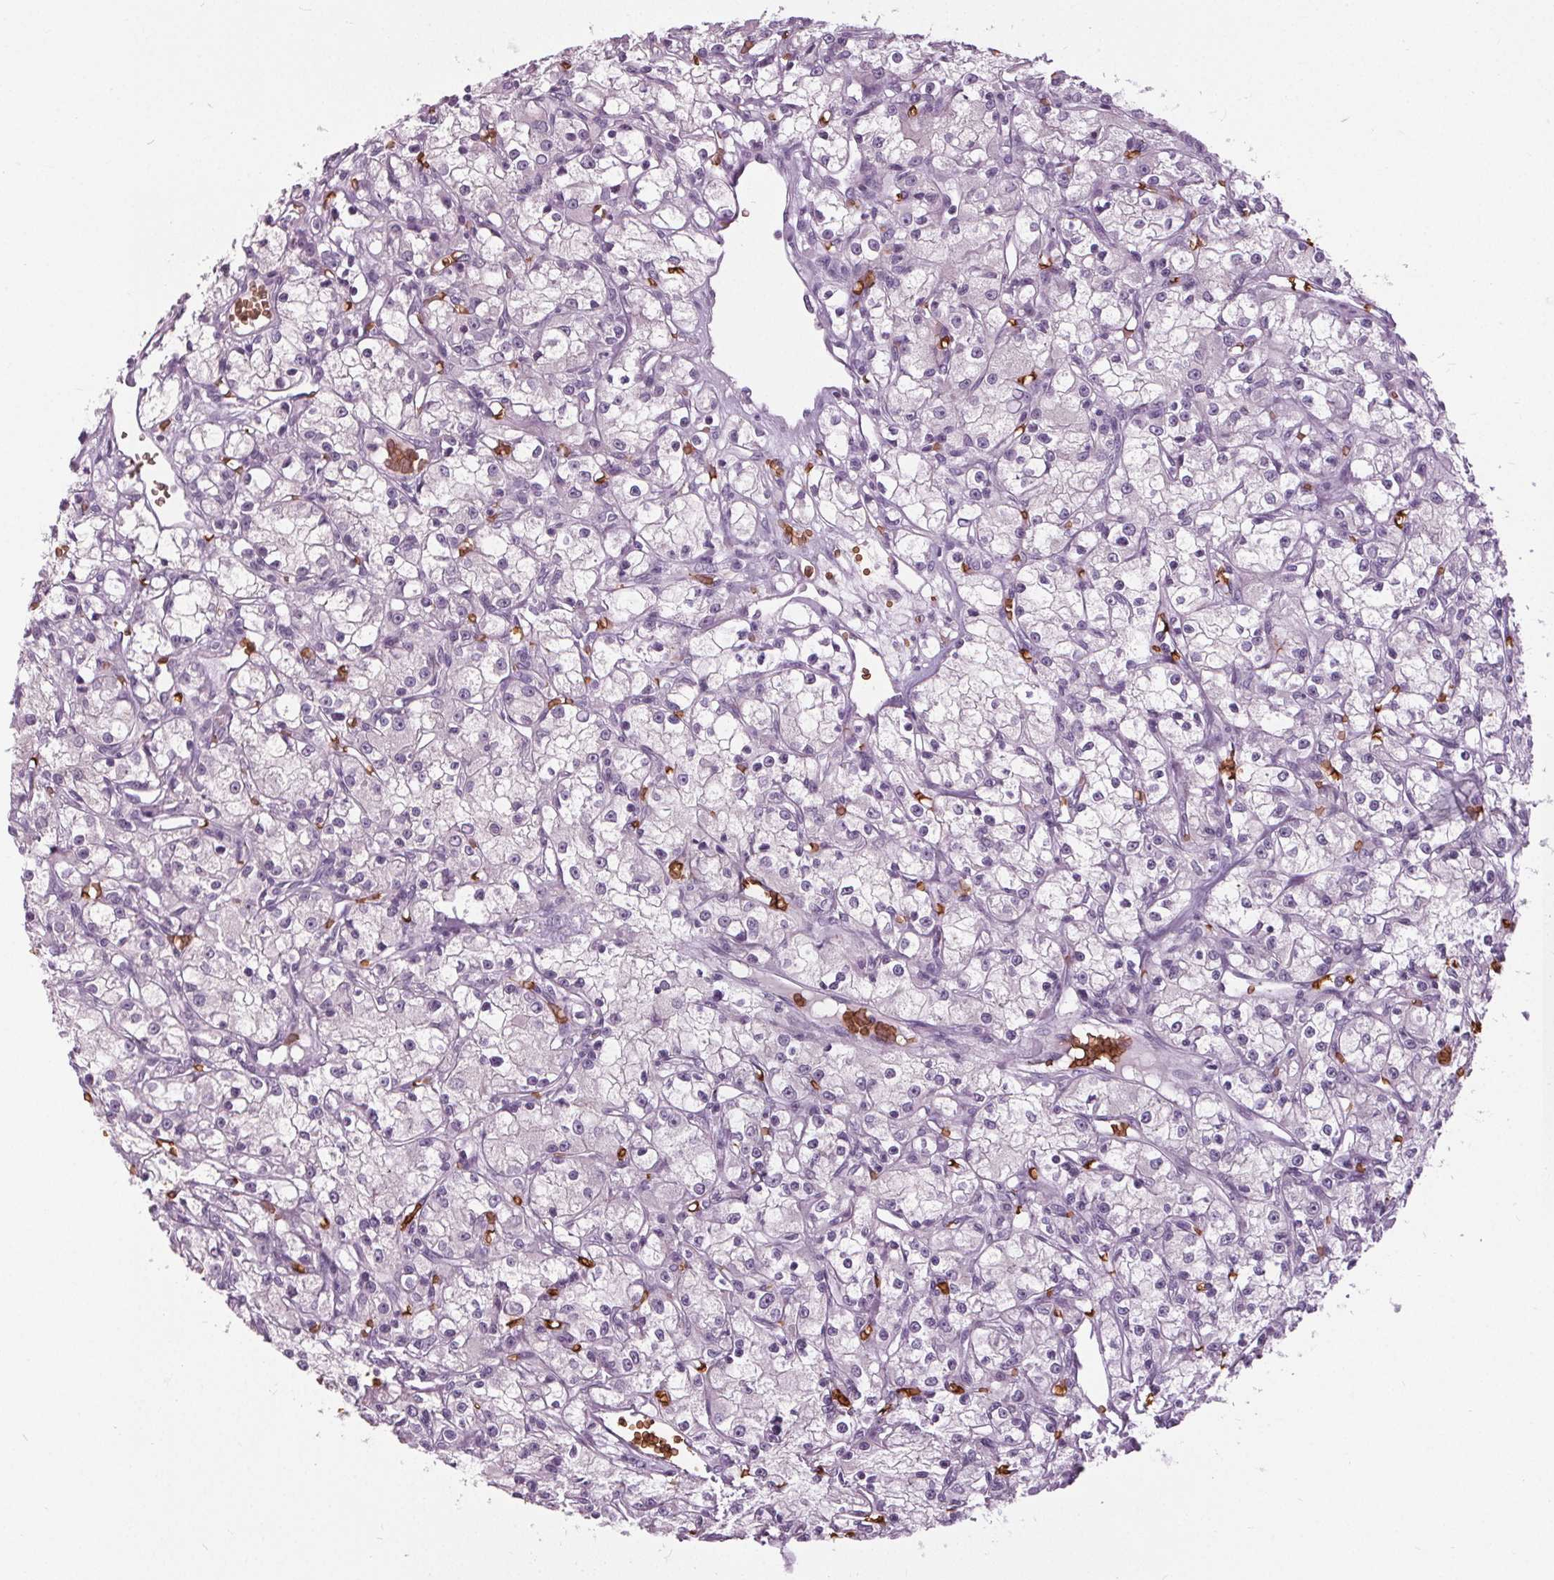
{"staining": {"intensity": "negative", "quantity": "none", "location": "none"}, "tissue": "renal cancer", "cell_type": "Tumor cells", "image_type": "cancer", "snomed": [{"axis": "morphology", "description": "Adenocarcinoma, NOS"}, {"axis": "topography", "description": "Kidney"}], "caption": "Protein analysis of renal cancer exhibits no significant positivity in tumor cells.", "gene": "SLC4A1", "patient": {"sex": "female", "age": 59}}